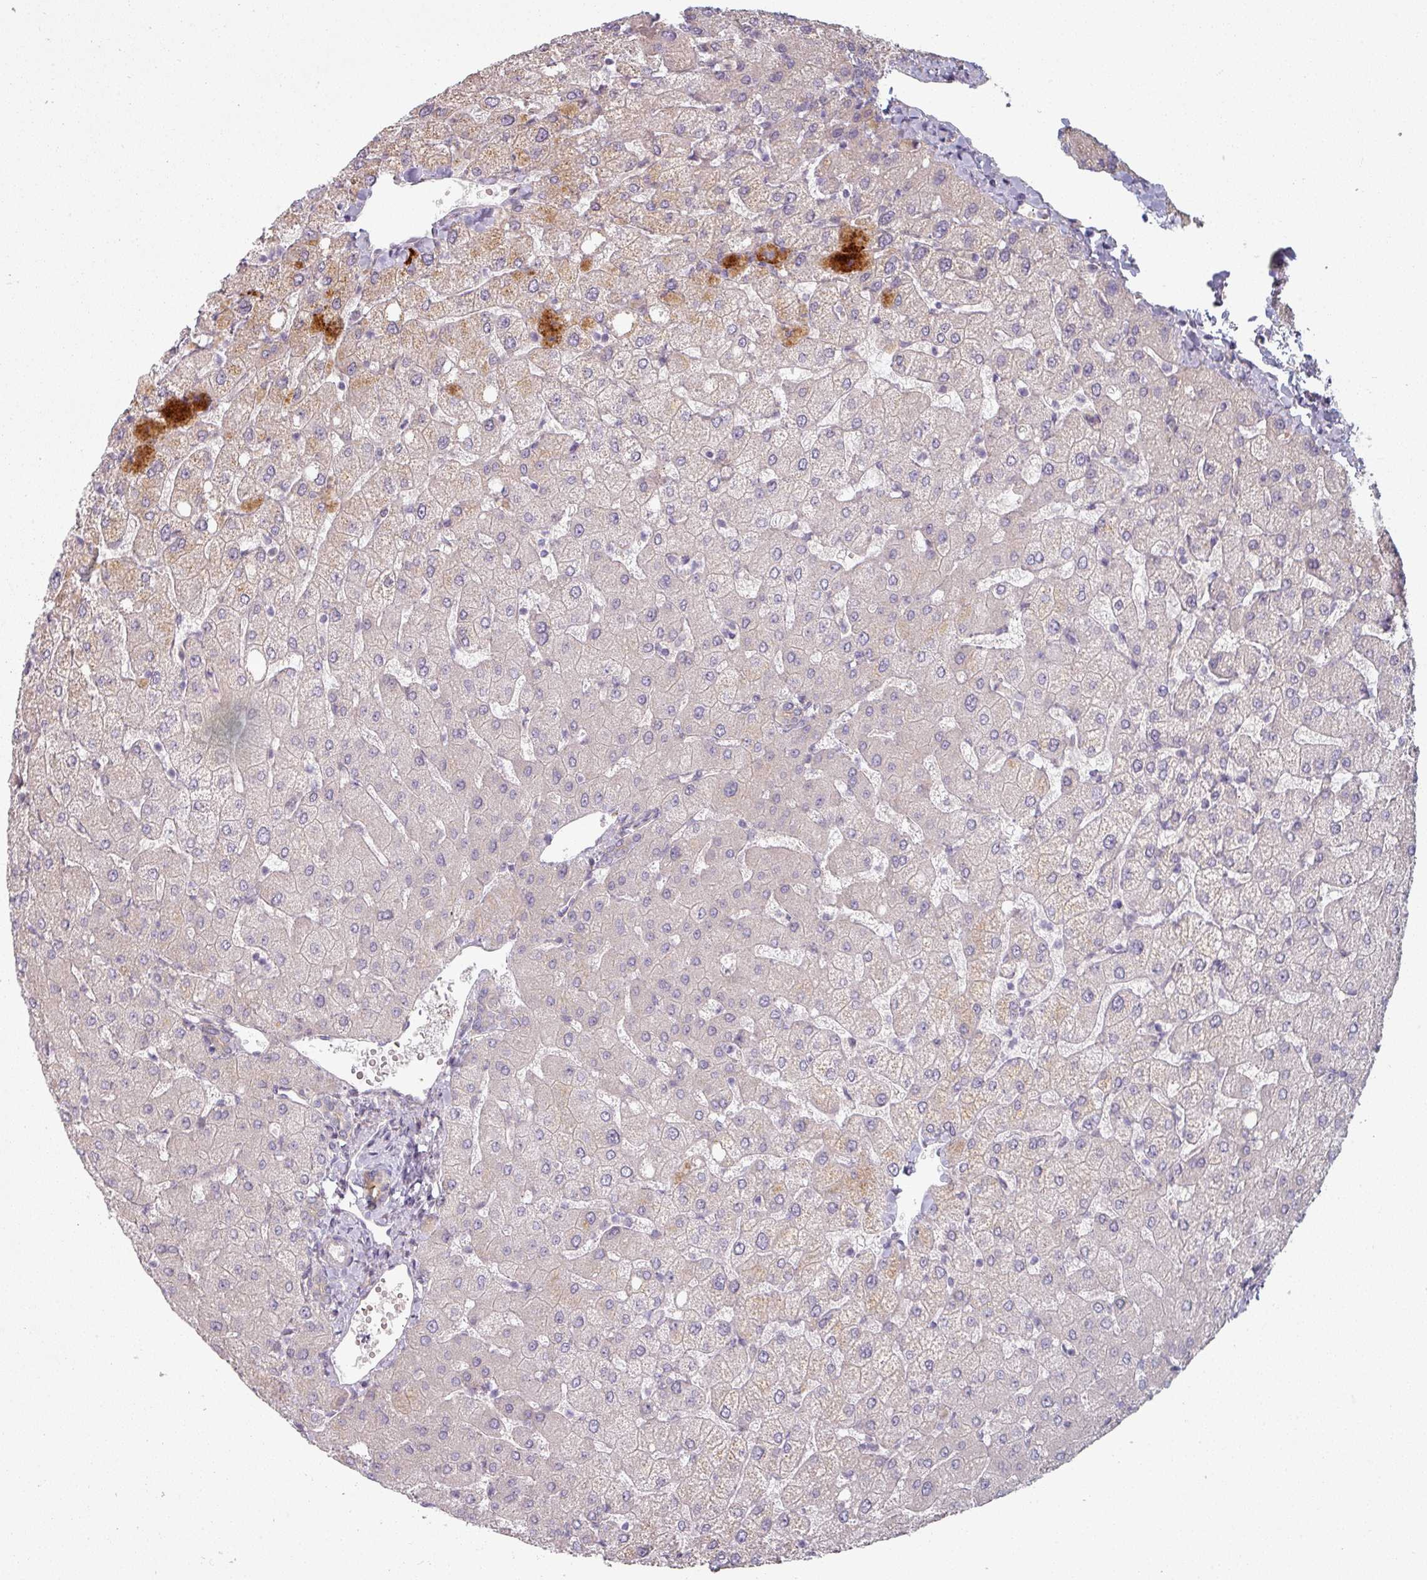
{"staining": {"intensity": "negative", "quantity": "none", "location": "none"}, "tissue": "liver", "cell_type": "Cholangiocytes", "image_type": "normal", "snomed": [{"axis": "morphology", "description": "Normal tissue, NOS"}, {"axis": "topography", "description": "Liver"}], "caption": "High power microscopy image of an immunohistochemistry (IHC) micrograph of benign liver, revealing no significant positivity in cholangiocytes.", "gene": "PLEKHJ1", "patient": {"sex": "female", "age": 54}}